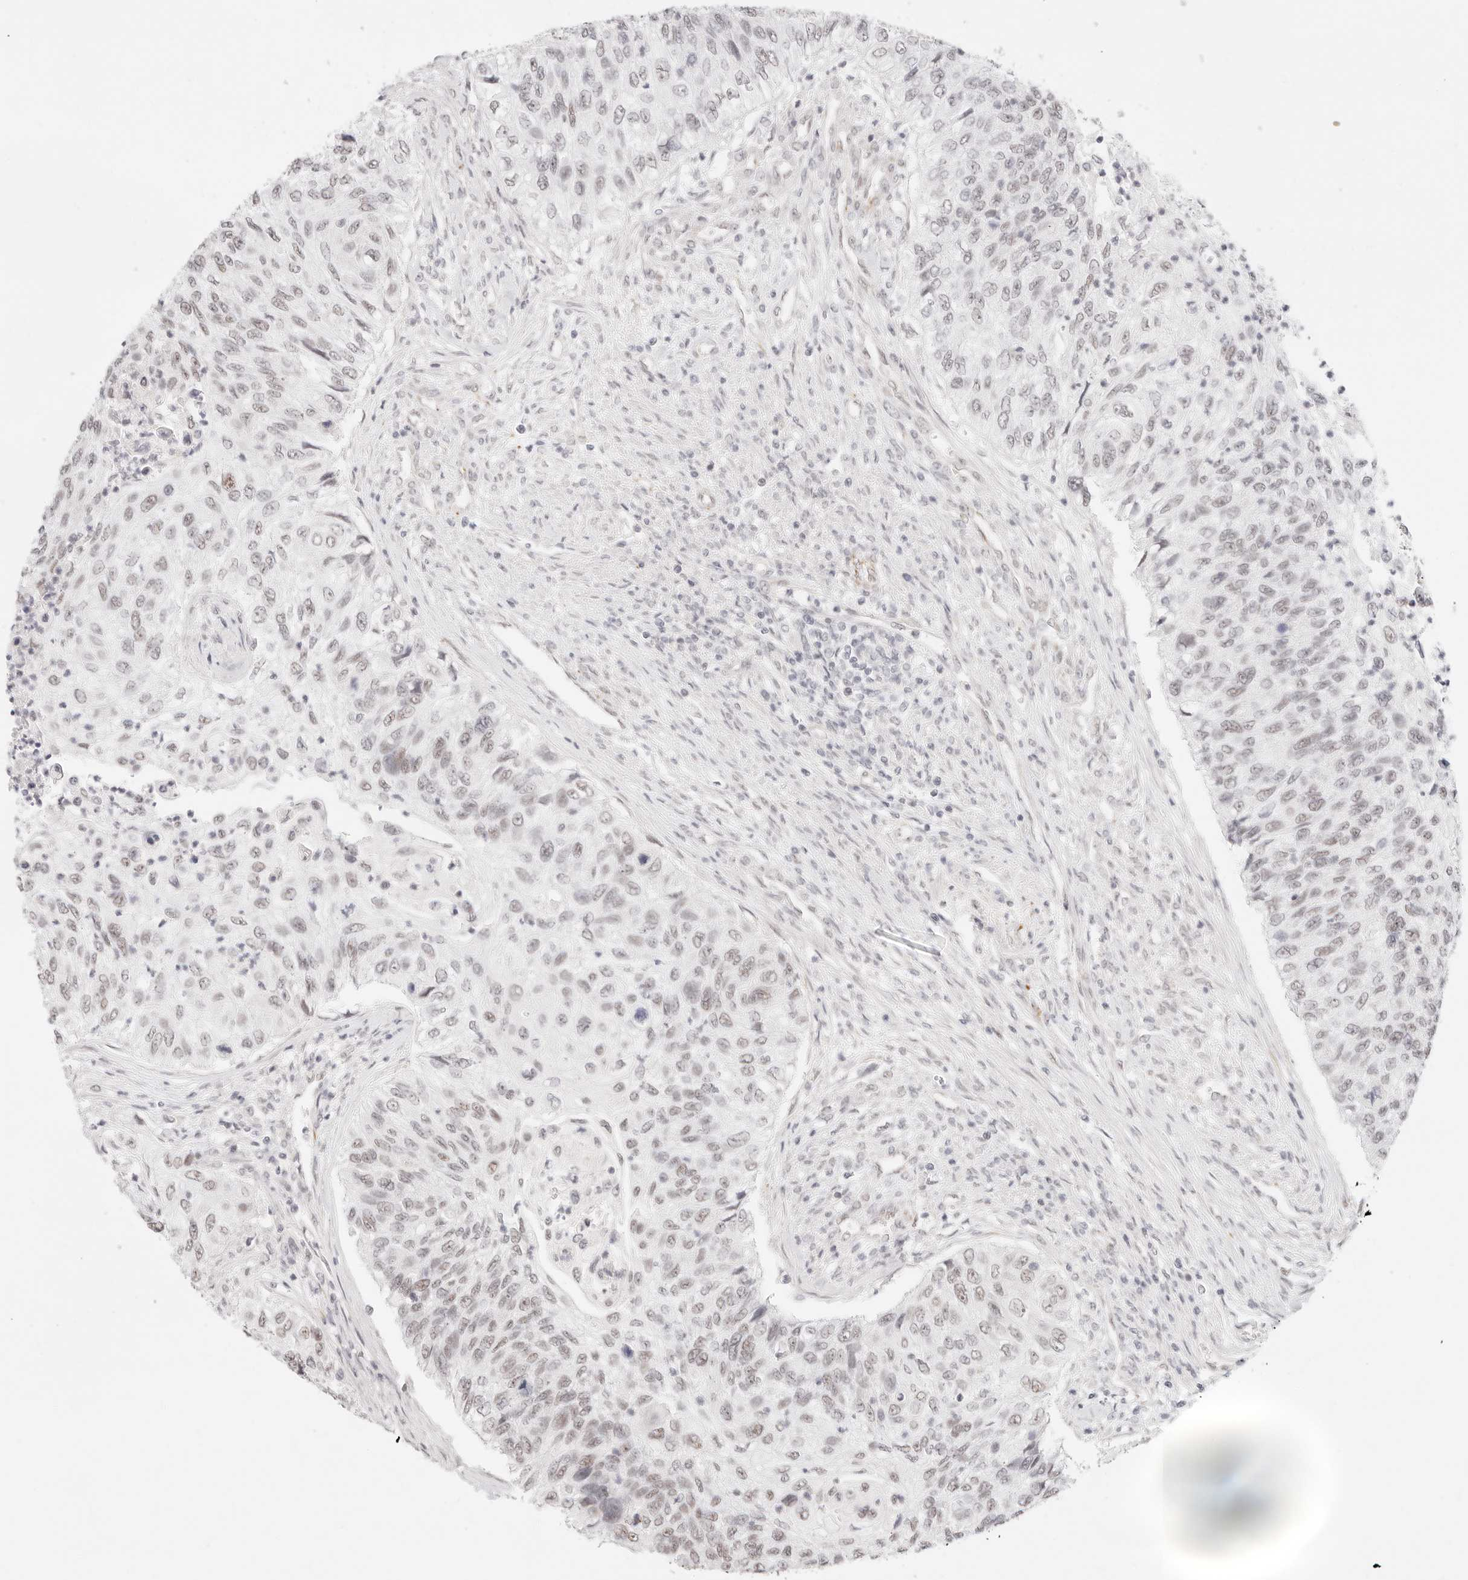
{"staining": {"intensity": "negative", "quantity": "none", "location": "none"}, "tissue": "urothelial cancer", "cell_type": "Tumor cells", "image_type": "cancer", "snomed": [{"axis": "morphology", "description": "Urothelial carcinoma, High grade"}, {"axis": "topography", "description": "Urinary bladder"}], "caption": "High magnification brightfield microscopy of urothelial cancer stained with DAB (3,3'-diaminobenzidine) (brown) and counterstained with hematoxylin (blue): tumor cells show no significant staining. (Stains: DAB immunohistochemistry (IHC) with hematoxylin counter stain, Microscopy: brightfield microscopy at high magnification).", "gene": "ZC3H11A", "patient": {"sex": "female", "age": 60}}